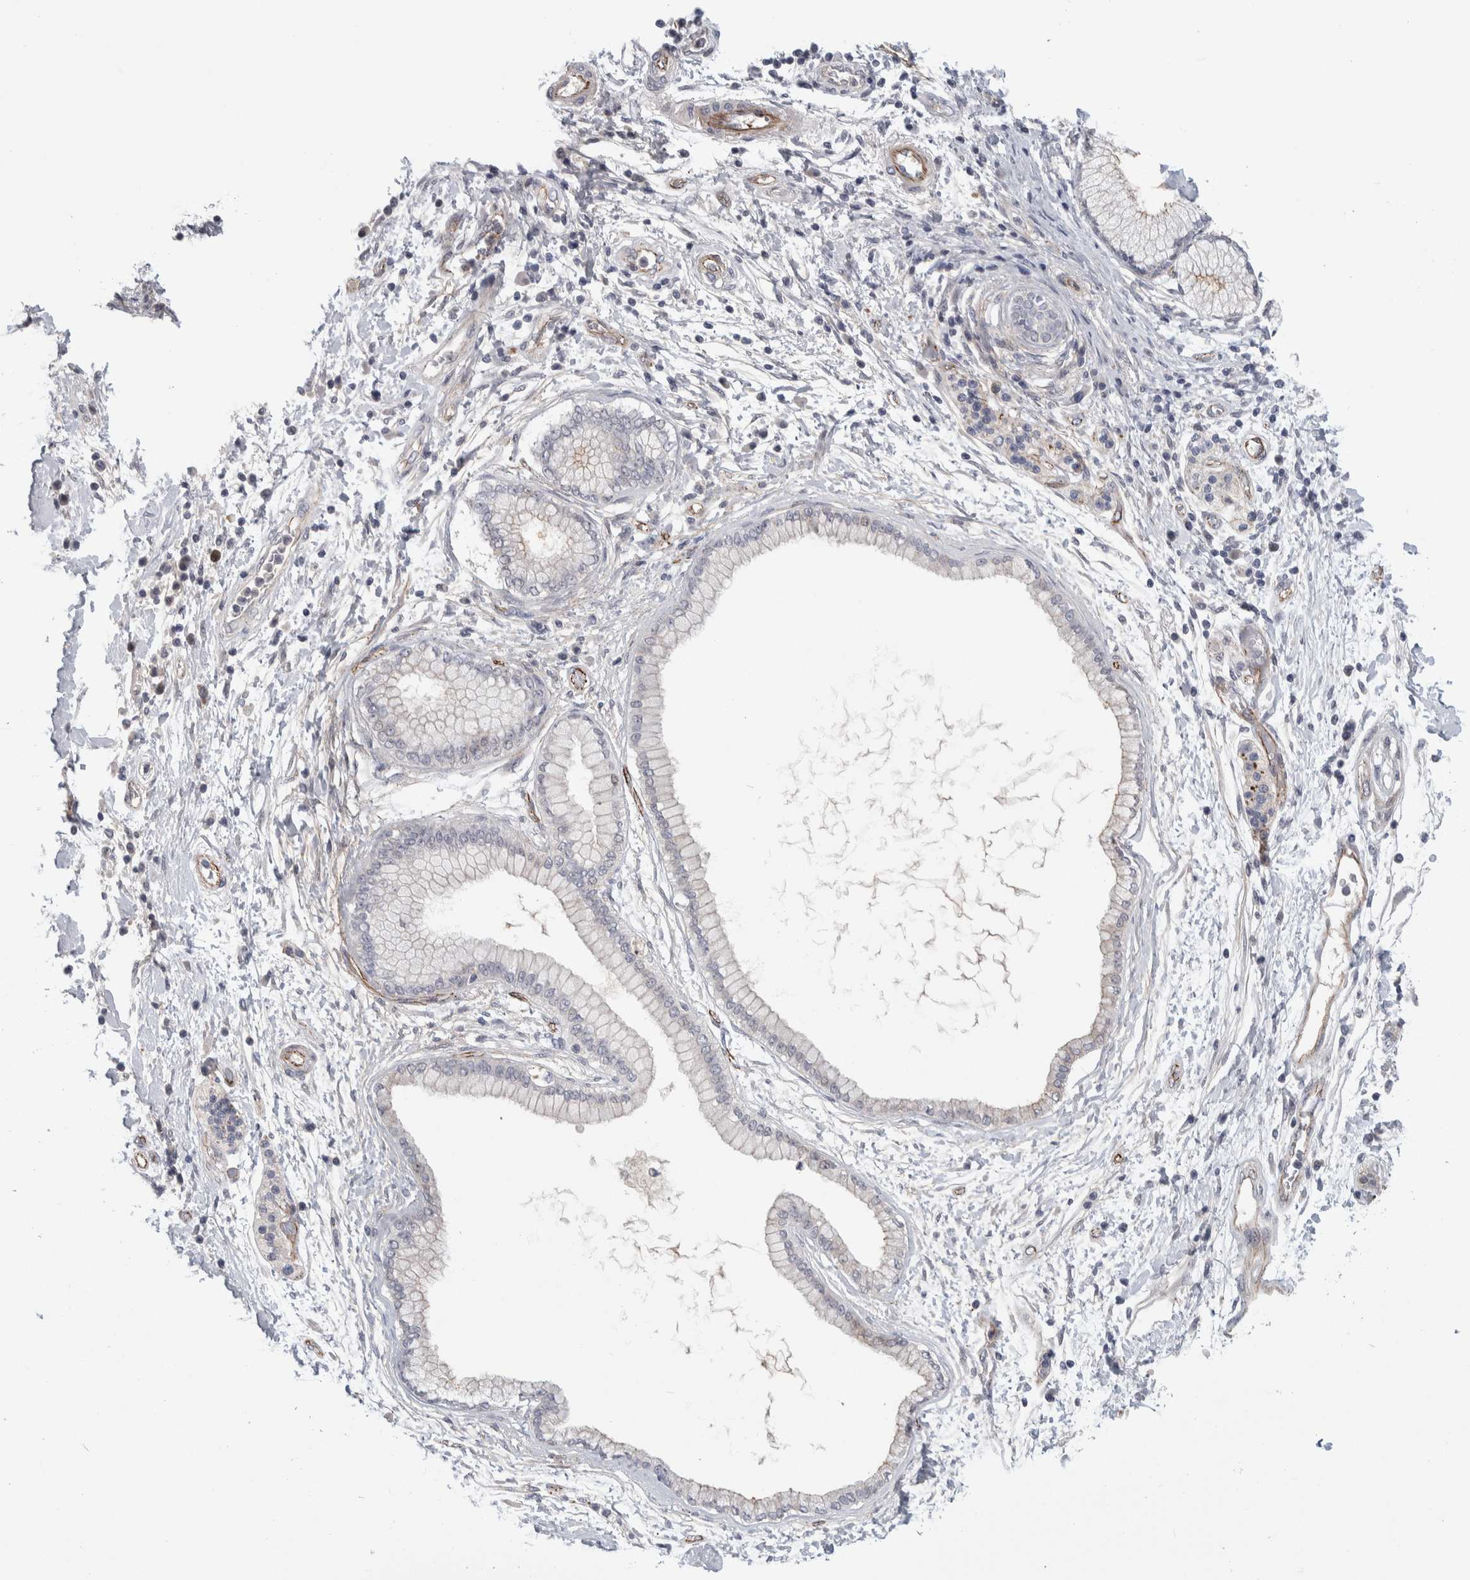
{"staining": {"intensity": "negative", "quantity": "none", "location": "none"}, "tissue": "pancreatic cancer", "cell_type": "Tumor cells", "image_type": "cancer", "snomed": [{"axis": "morphology", "description": "Normal tissue, NOS"}, {"axis": "morphology", "description": "Adenocarcinoma, NOS"}, {"axis": "topography", "description": "Pancreas"}], "caption": "An immunohistochemistry (IHC) image of pancreatic cancer (adenocarcinoma) is shown. There is no staining in tumor cells of pancreatic cancer (adenocarcinoma).", "gene": "ZNF862", "patient": {"sex": "female", "age": 71}}